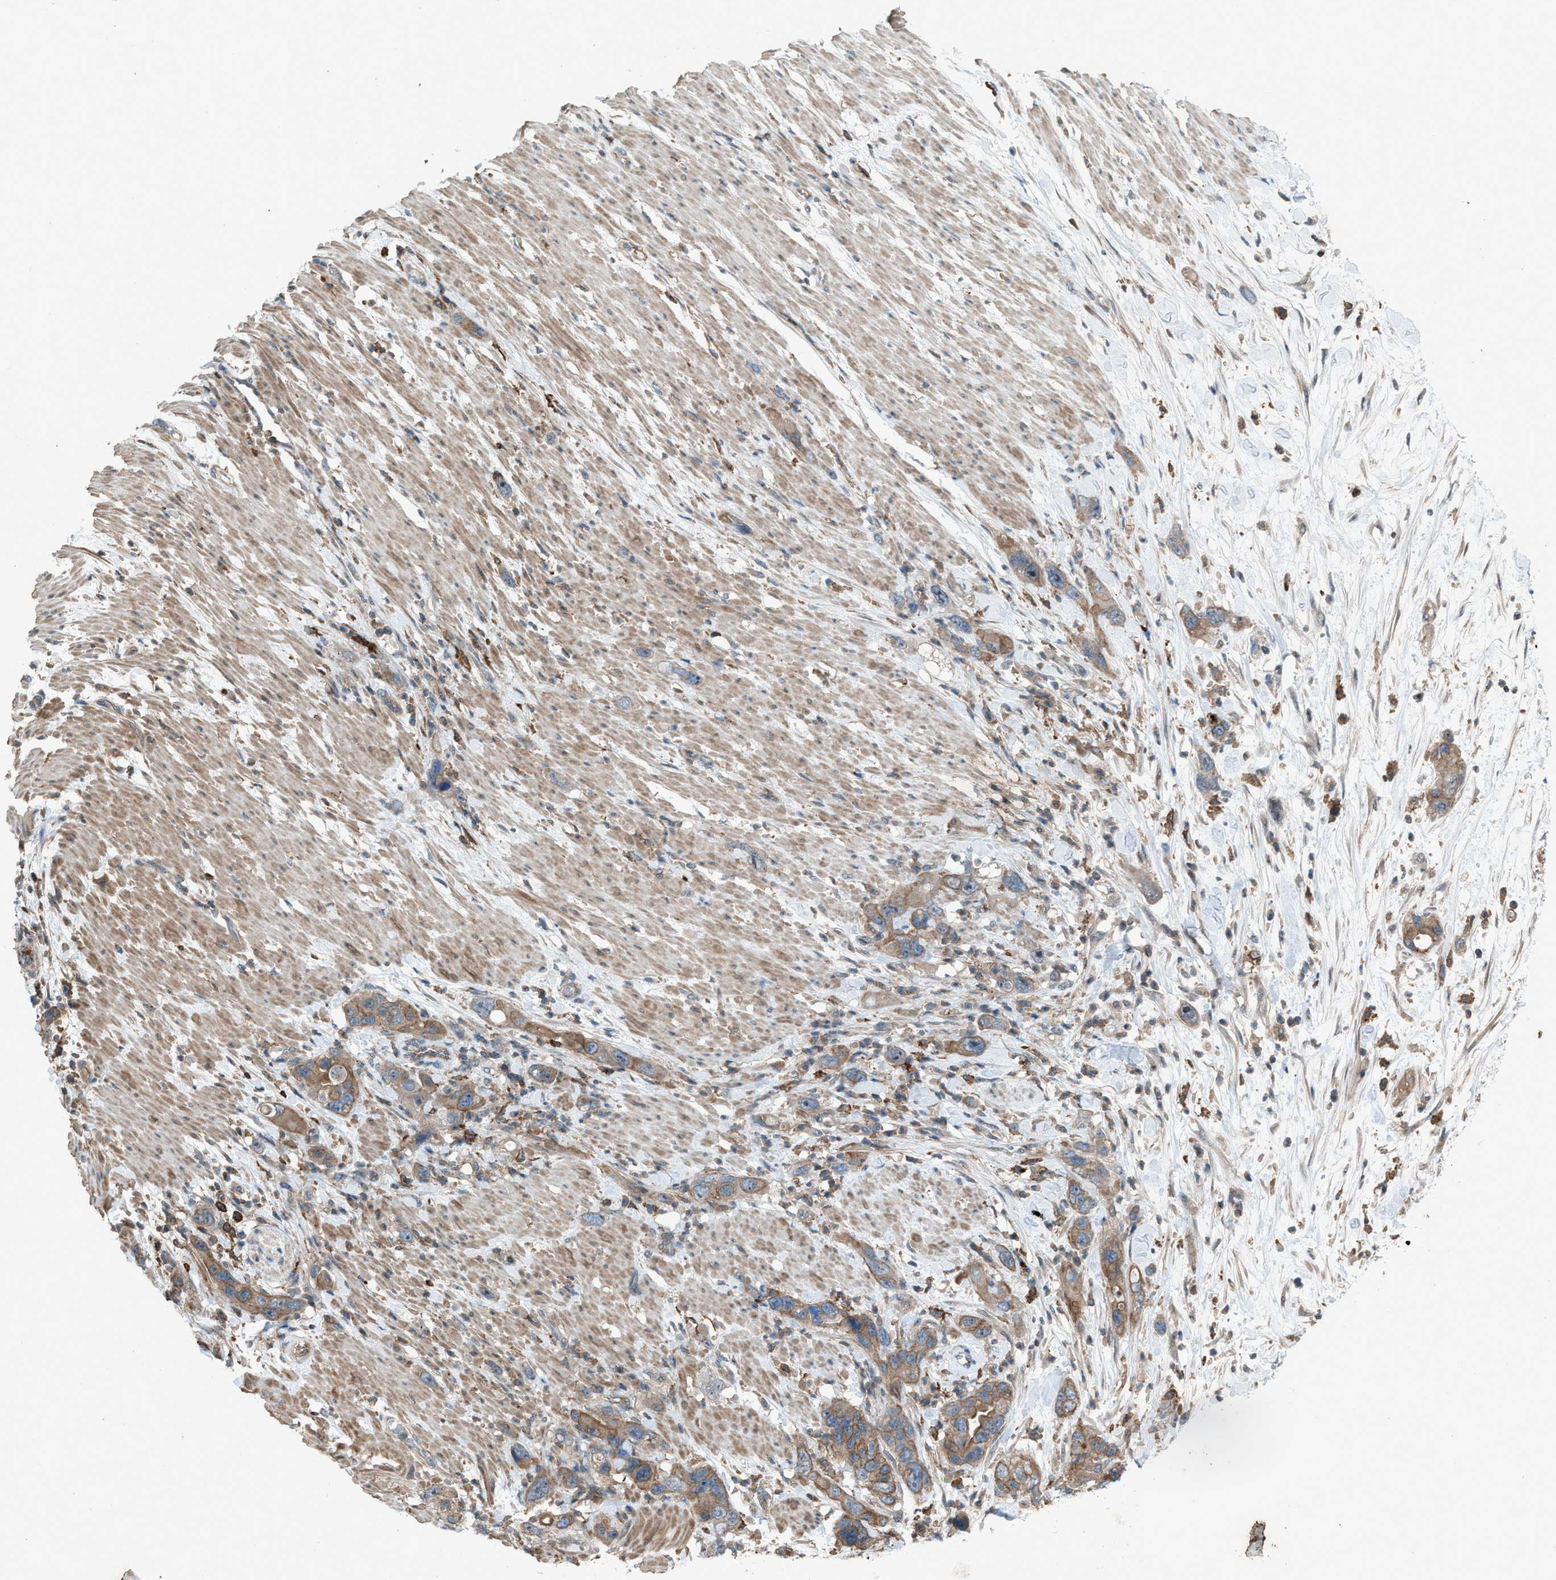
{"staining": {"intensity": "moderate", "quantity": ">75%", "location": "cytoplasmic/membranous"}, "tissue": "pancreatic cancer", "cell_type": "Tumor cells", "image_type": "cancer", "snomed": [{"axis": "morphology", "description": "Normal tissue, NOS"}, {"axis": "morphology", "description": "Adenocarcinoma, NOS"}, {"axis": "topography", "description": "Pancreas"}], "caption": "Moderate cytoplasmic/membranous protein staining is appreciated in approximately >75% of tumor cells in adenocarcinoma (pancreatic). The staining was performed using DAB to visualize the protein expression in brown, while the nuclei were stained in blue with hematoxylin (Magnification: 20x).", "gene": "DYRK1A", "patient": {"sex": "female", "age": 71}}